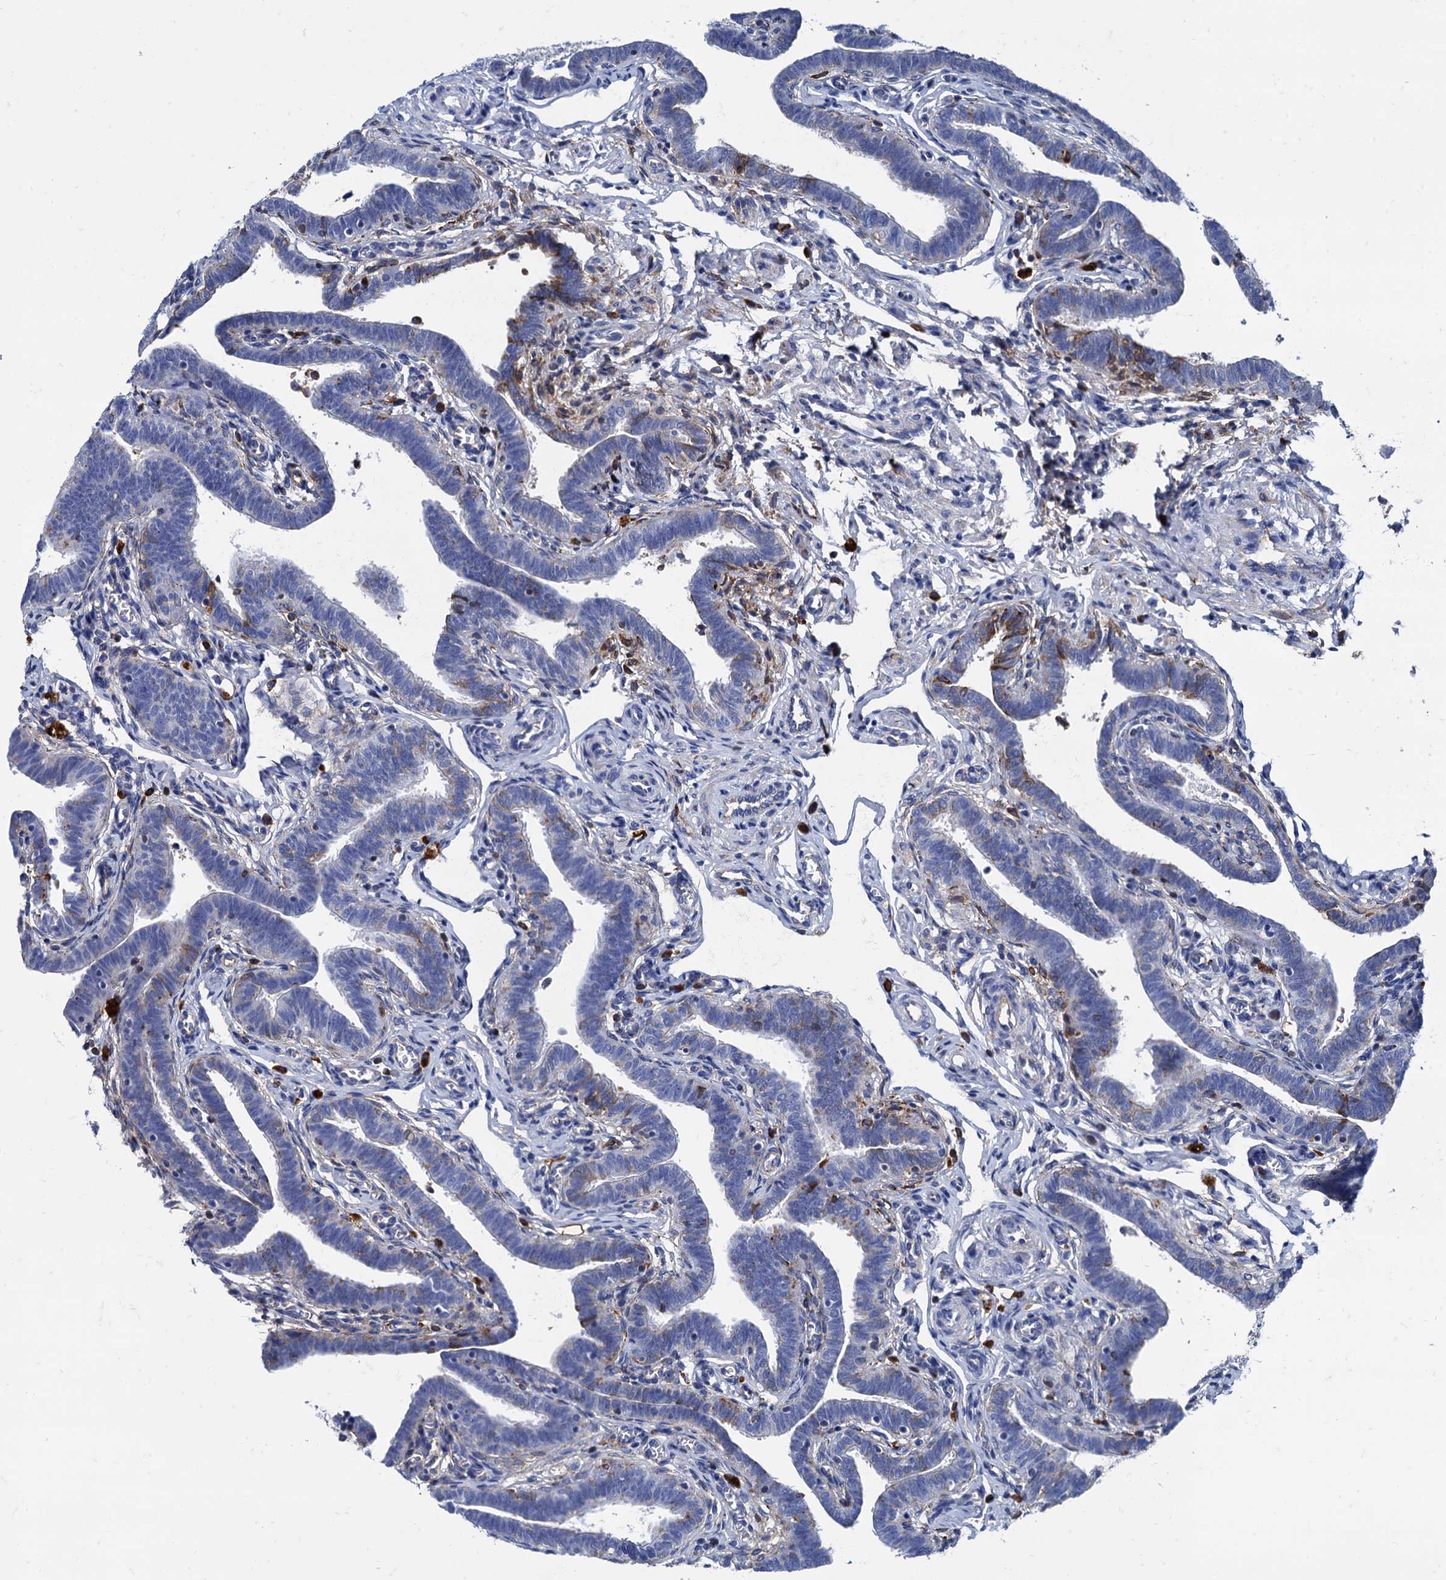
{"staining": {"intensity": "negative", "quantity": "none", "location": "none"}, "tissue": "fallopian tube", "cell_type": "Glandular cells", "image_type": "normal", "snomed": [{"axis": "morphology", "description": "Normal tissue, NOS"}, {"axis": "topography", "description": "Fallopian tube"}], "caption": "Immunohistochemical staining of benign fallopian tube demonstrates no significant positivity in glandular cells.", "gene": "APOD", "patient": {"sex": "female", "age": 36}}